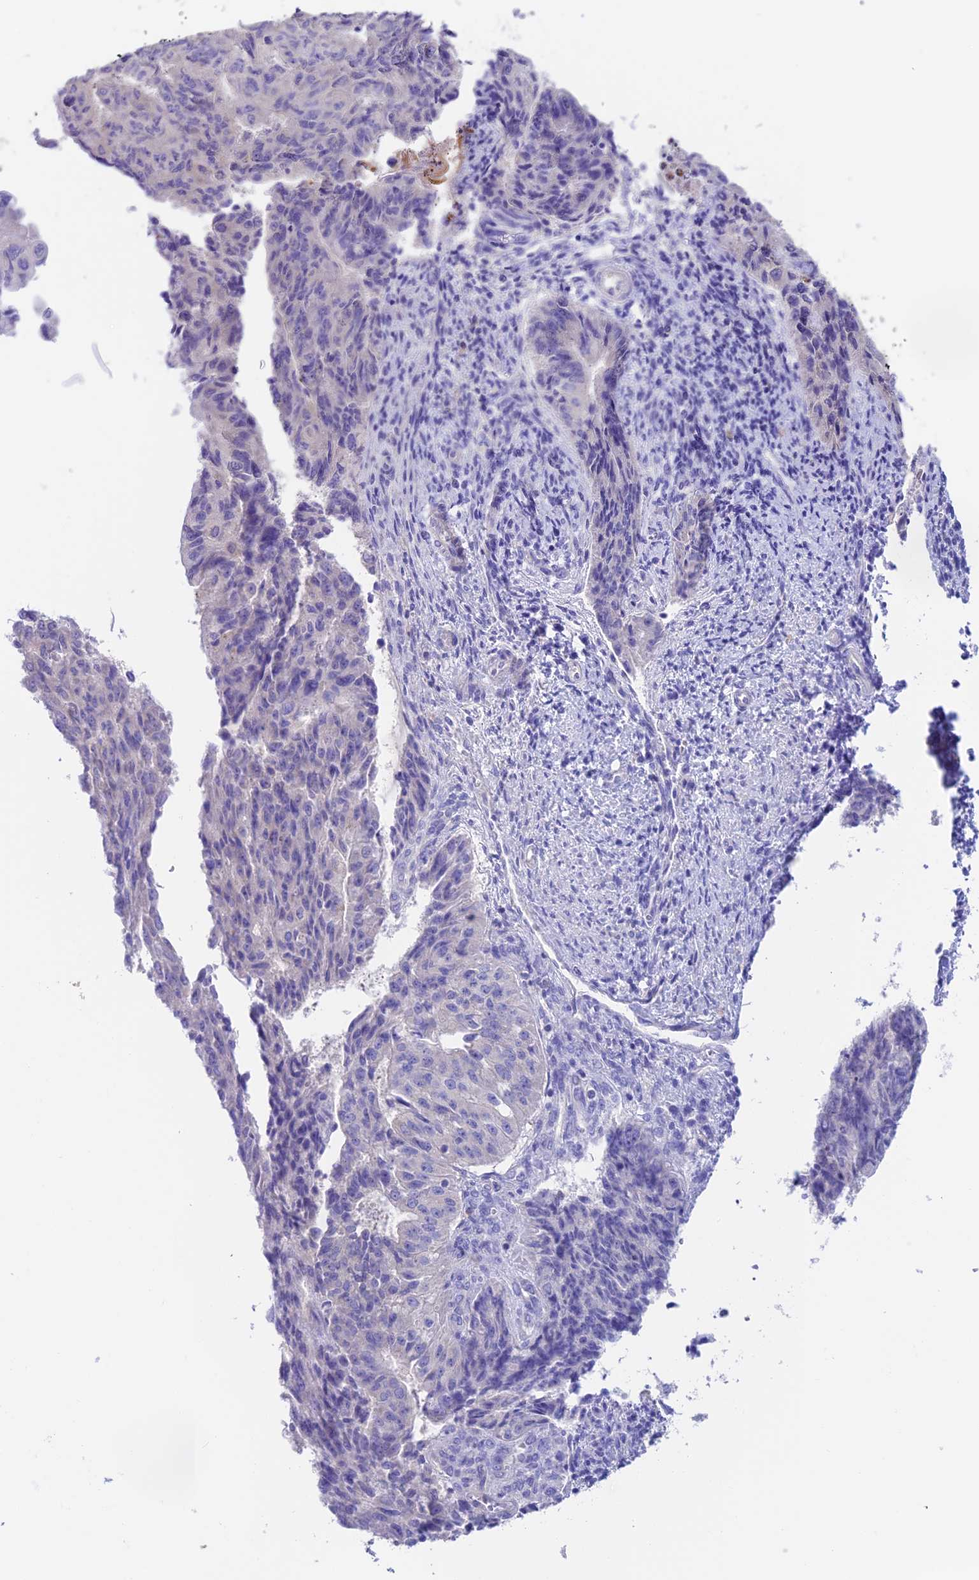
{"staining": {"intensity": "negative", "quantity": "none", "location": "none"}, "tissue": "endometrial cancer", "cell_type": "Tumor cells", "image_type": "cancer", "snomed": [{"axis": "morphology", "description": "Adenocarcinoma, NOS"}, {"axis": "topography", "description": "Endometrium"}], "caption": "Adenocarcinoma (endometrial) stained for a protein using IHC demonstrates no expression tumor cells.", "gene": "EMC3", "patient": {"sex": "female", "age": 32}}